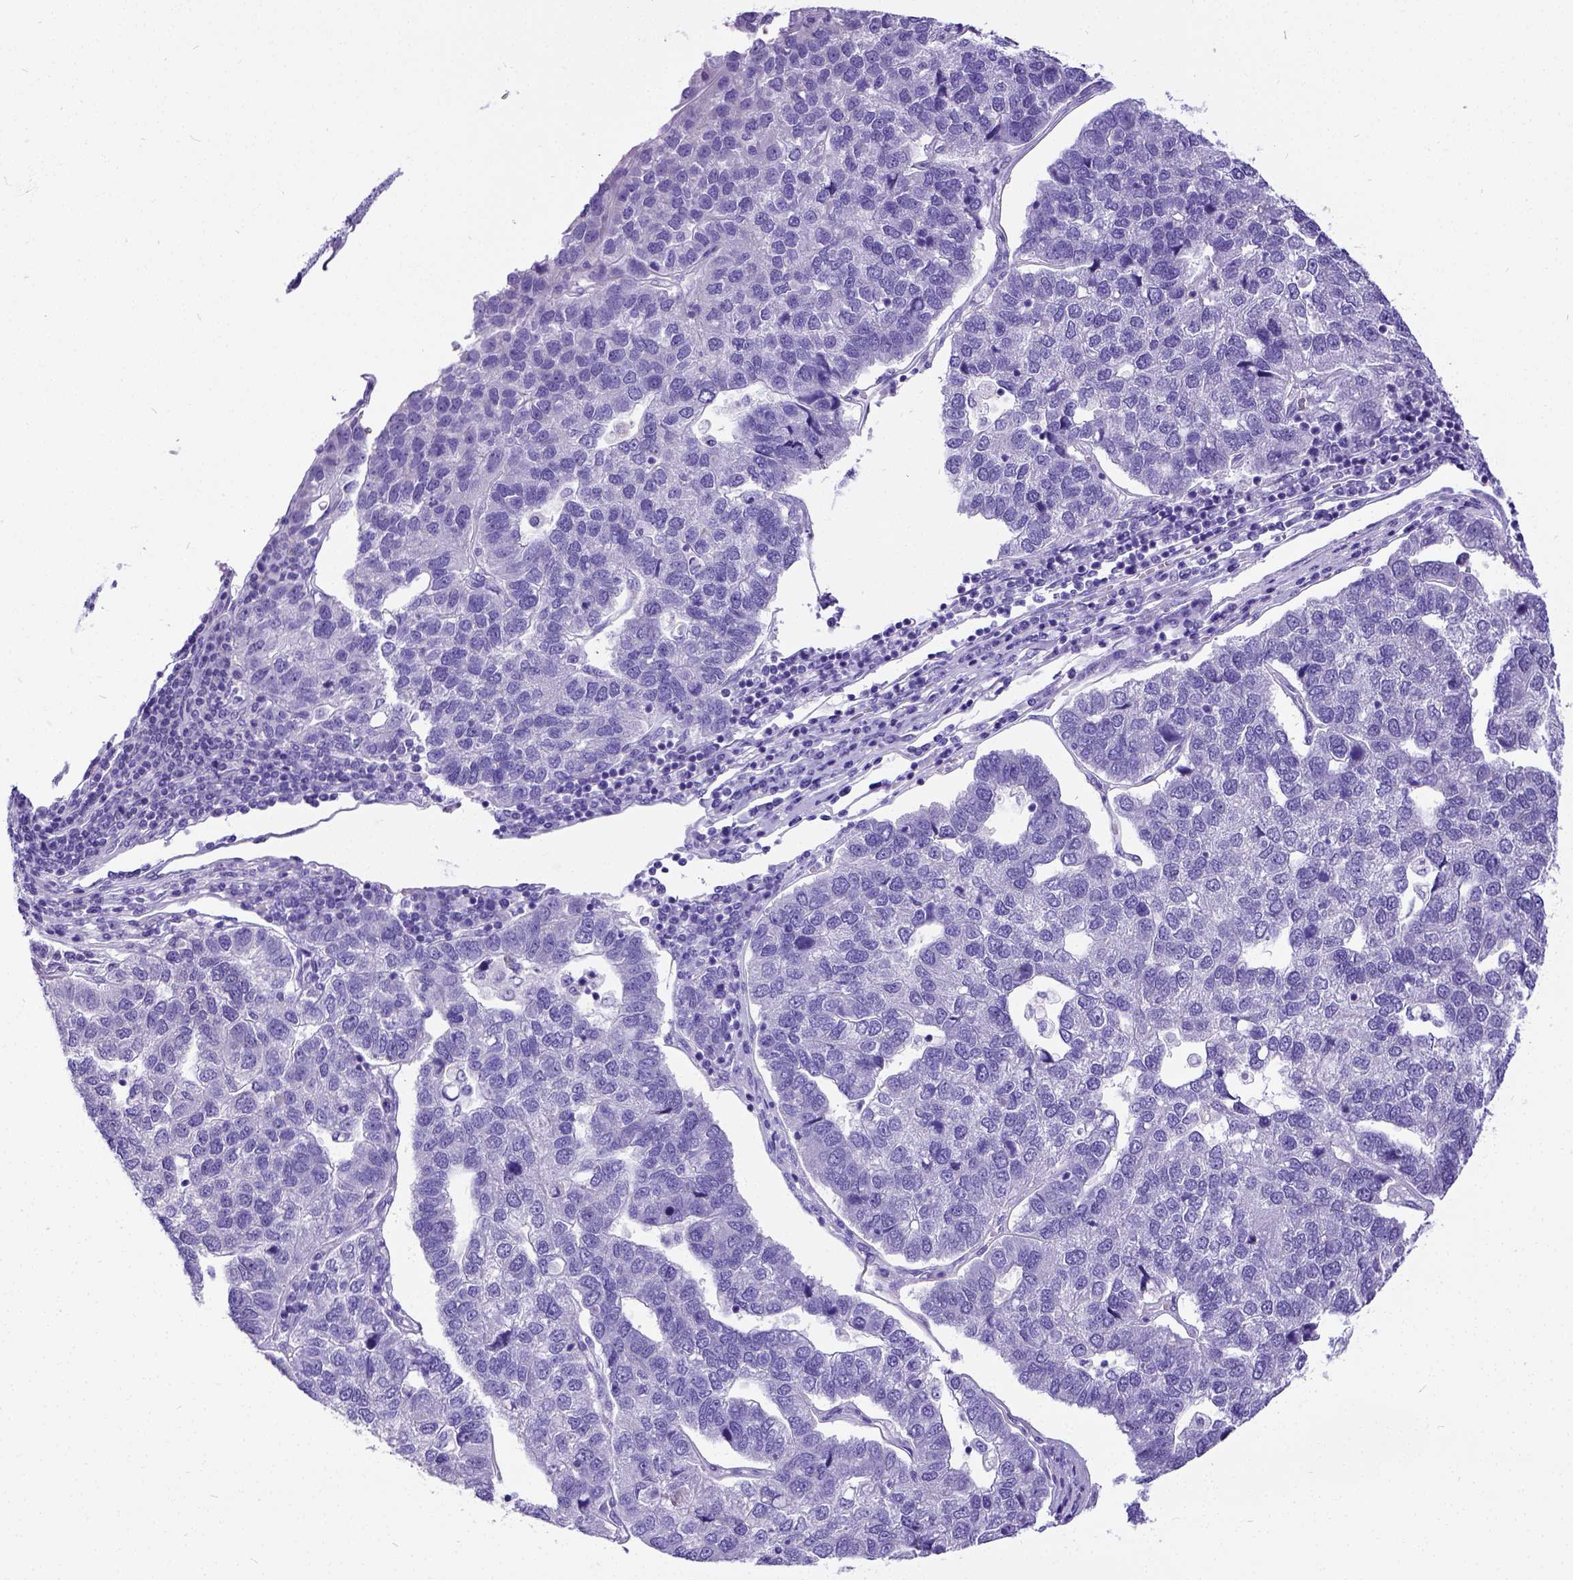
{"staining": {"intensity": "negative", "quantity": "none", "location": "none"}, "tissue": "pancreatic cancer", "cell_type": "Tumor cells", "image_type": "cancer", "snomed": [{"axis": "morphology", "description": "Adenocarcinoma, NOS"}, {"axis": "topography", "description": "Pancreas"}], "caption": "Immunohistochemistry (IHC) micrograph of neoplastic tissue: pancreatic cancer stained with DAB (3,3'-diaminobenzidine) shows no significant protein positivity in tumor cells.", "gene": "SATB2", "patient": {"sex": "female", "age": 61}}